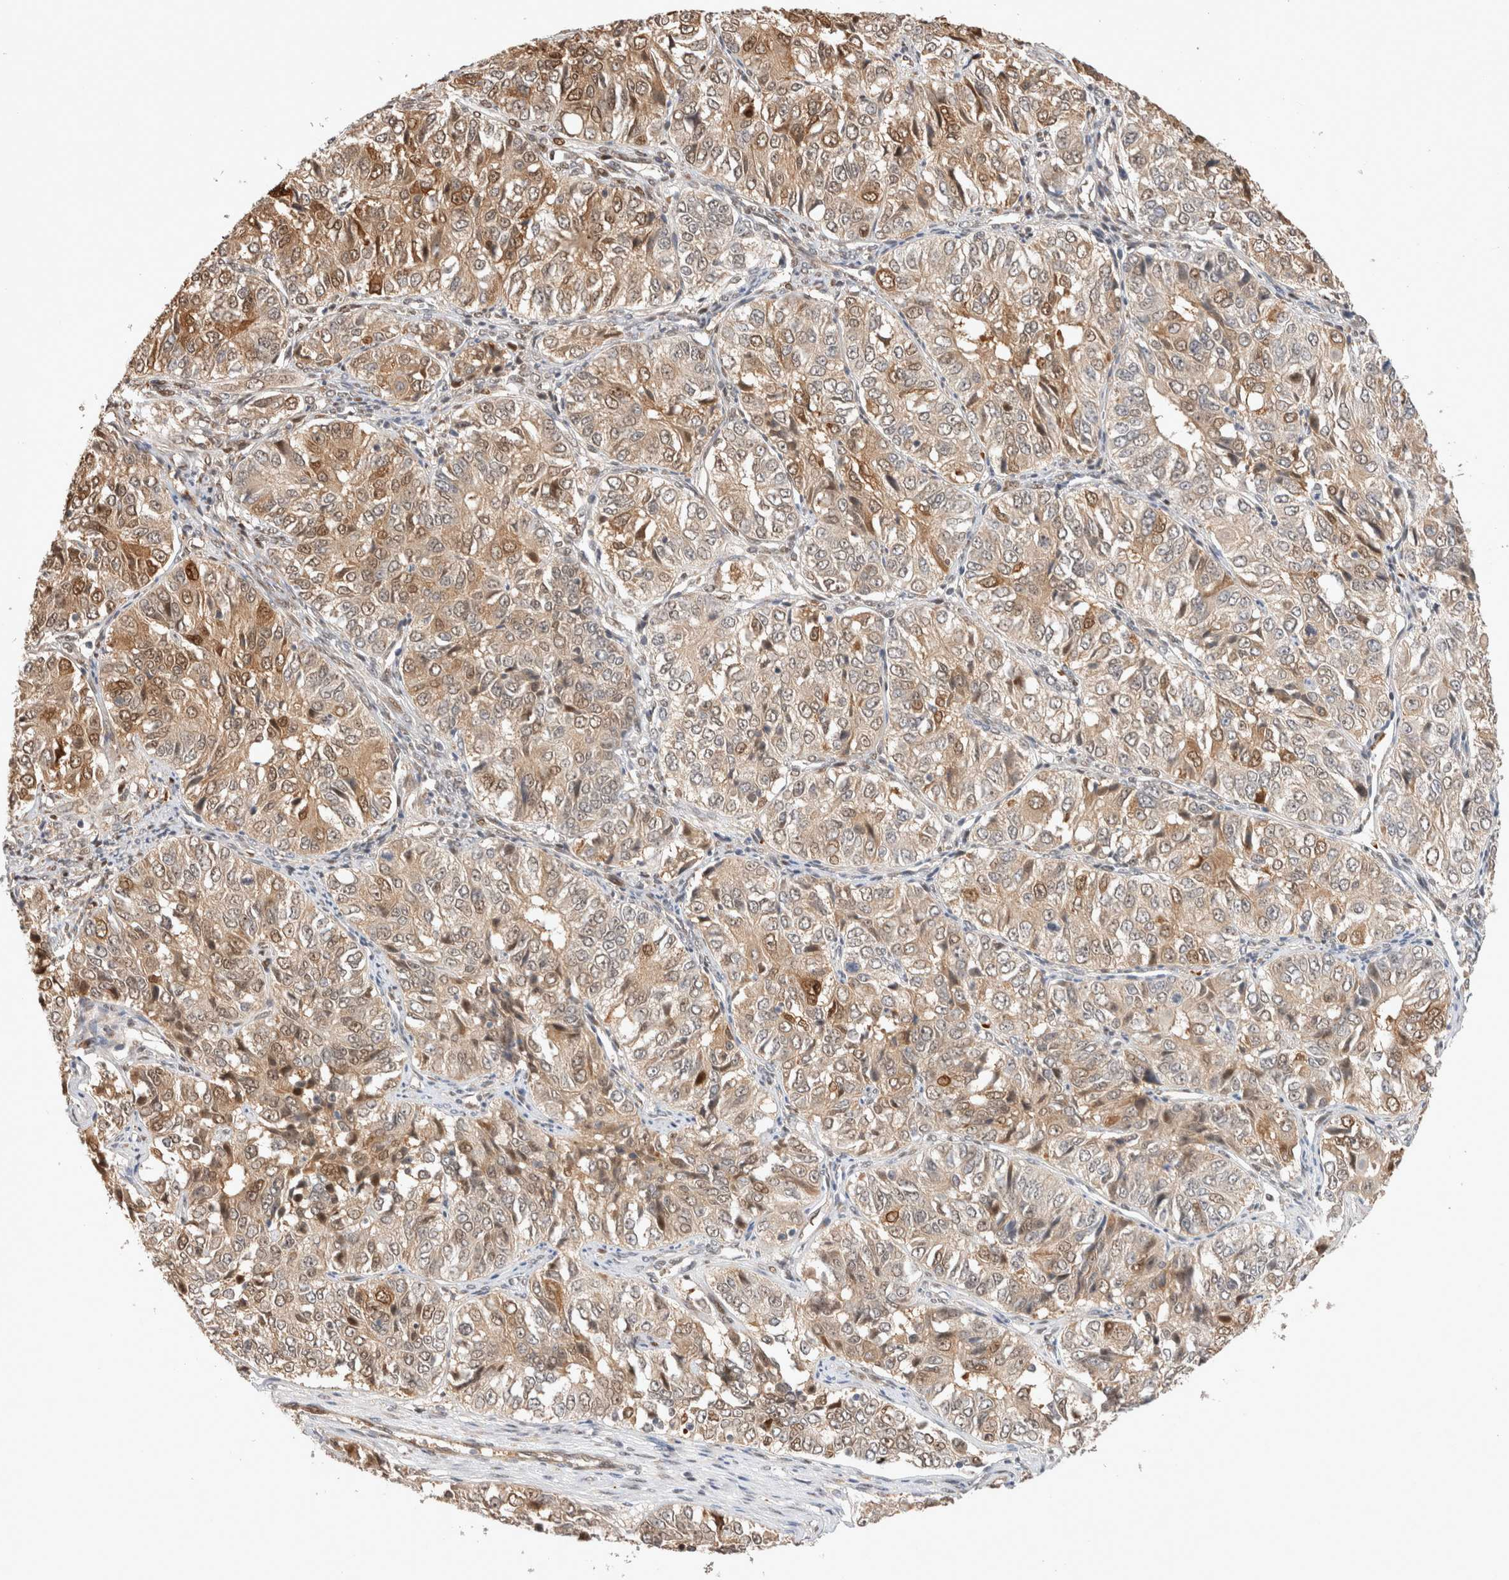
{"staining": {"intensity": "moderate", "quantity": ">75%", "location": "cytoplasmic/membranous,nuclear"}, "tissue": "ovarian cancer", "cell_type": "Tumor cells", "image_type": "cancer", "snomed": [{"axis": "morphology", "description": "Carcinoma, endometroid"}, {"axis": "topography", "description": "Ovary"}], "caption": "IHC (DAB) staining of human ovarian cancer (endometroid carcinoma) reveals moderate cytoplasmic/membranous and nuclear protein staining in approximately >75% of tumor cells.", "gene": "OTUD6B", "patient": {"sex": "female", "age": 51}}